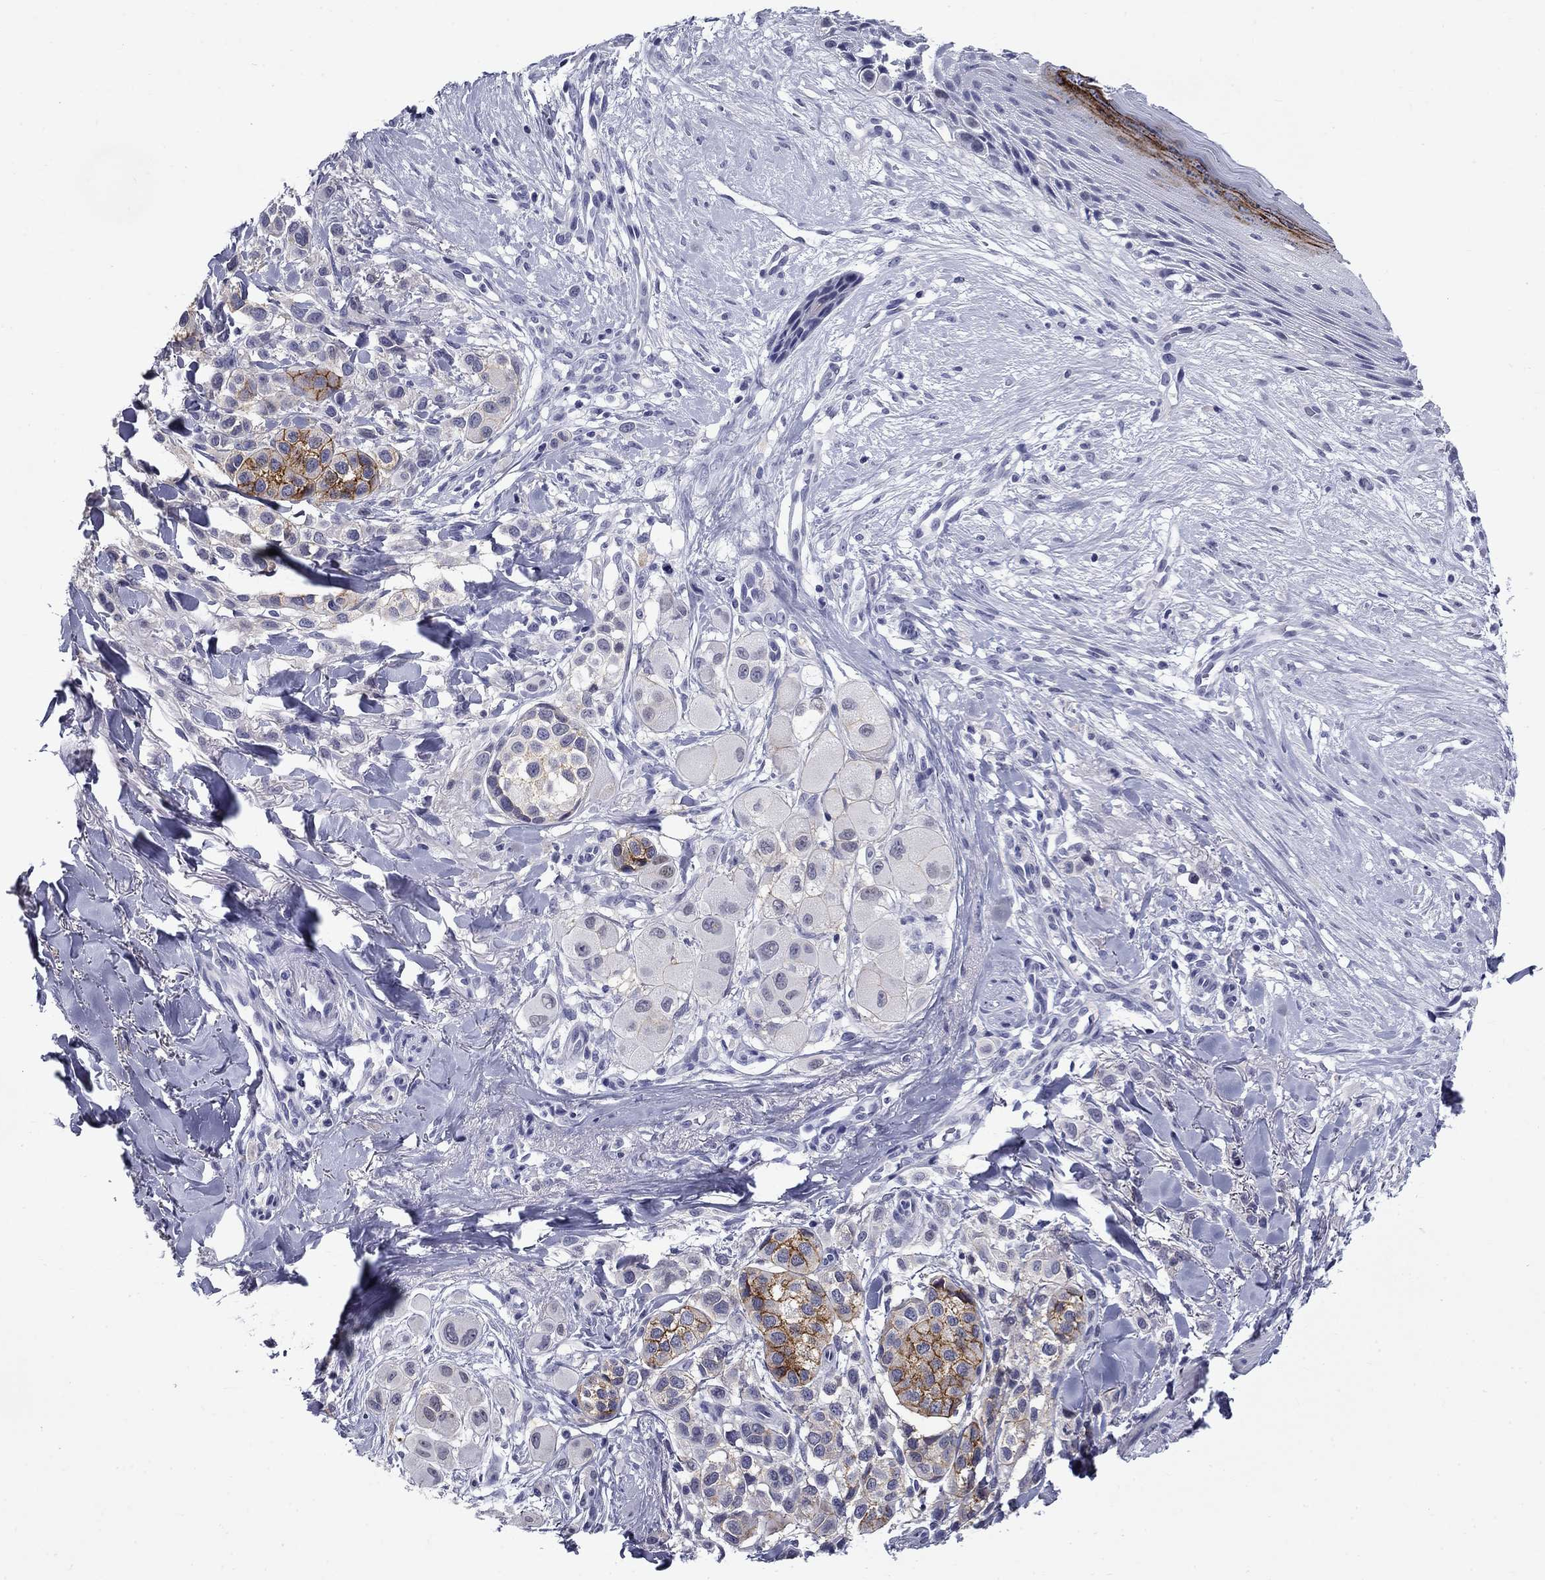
{"staining": {"intensity": "strong", "quantity": "<25%", "location": "cytoplasmic/membranous"}, "tissue": "melanoma", "cell_type": "Tumor cells", "image_type": "cancer", "snomed": [{"axis": "morphology", "description": "Malignant melanoma, NOS"}, {"axis": "topography", "description": "Skin"}], "caption": "DAB immunohistochemical staining of human melanoma demonstrates strong cytoplasmic/membranous protein staining in approximately <25% of tumor cells. The staining was performed using DAB, with brown indicating positive protein expression. Nuclei are stained blue with hematoxylin.", "gene": "C4orf19", "patient": {"sex": "male", "age": 57}}